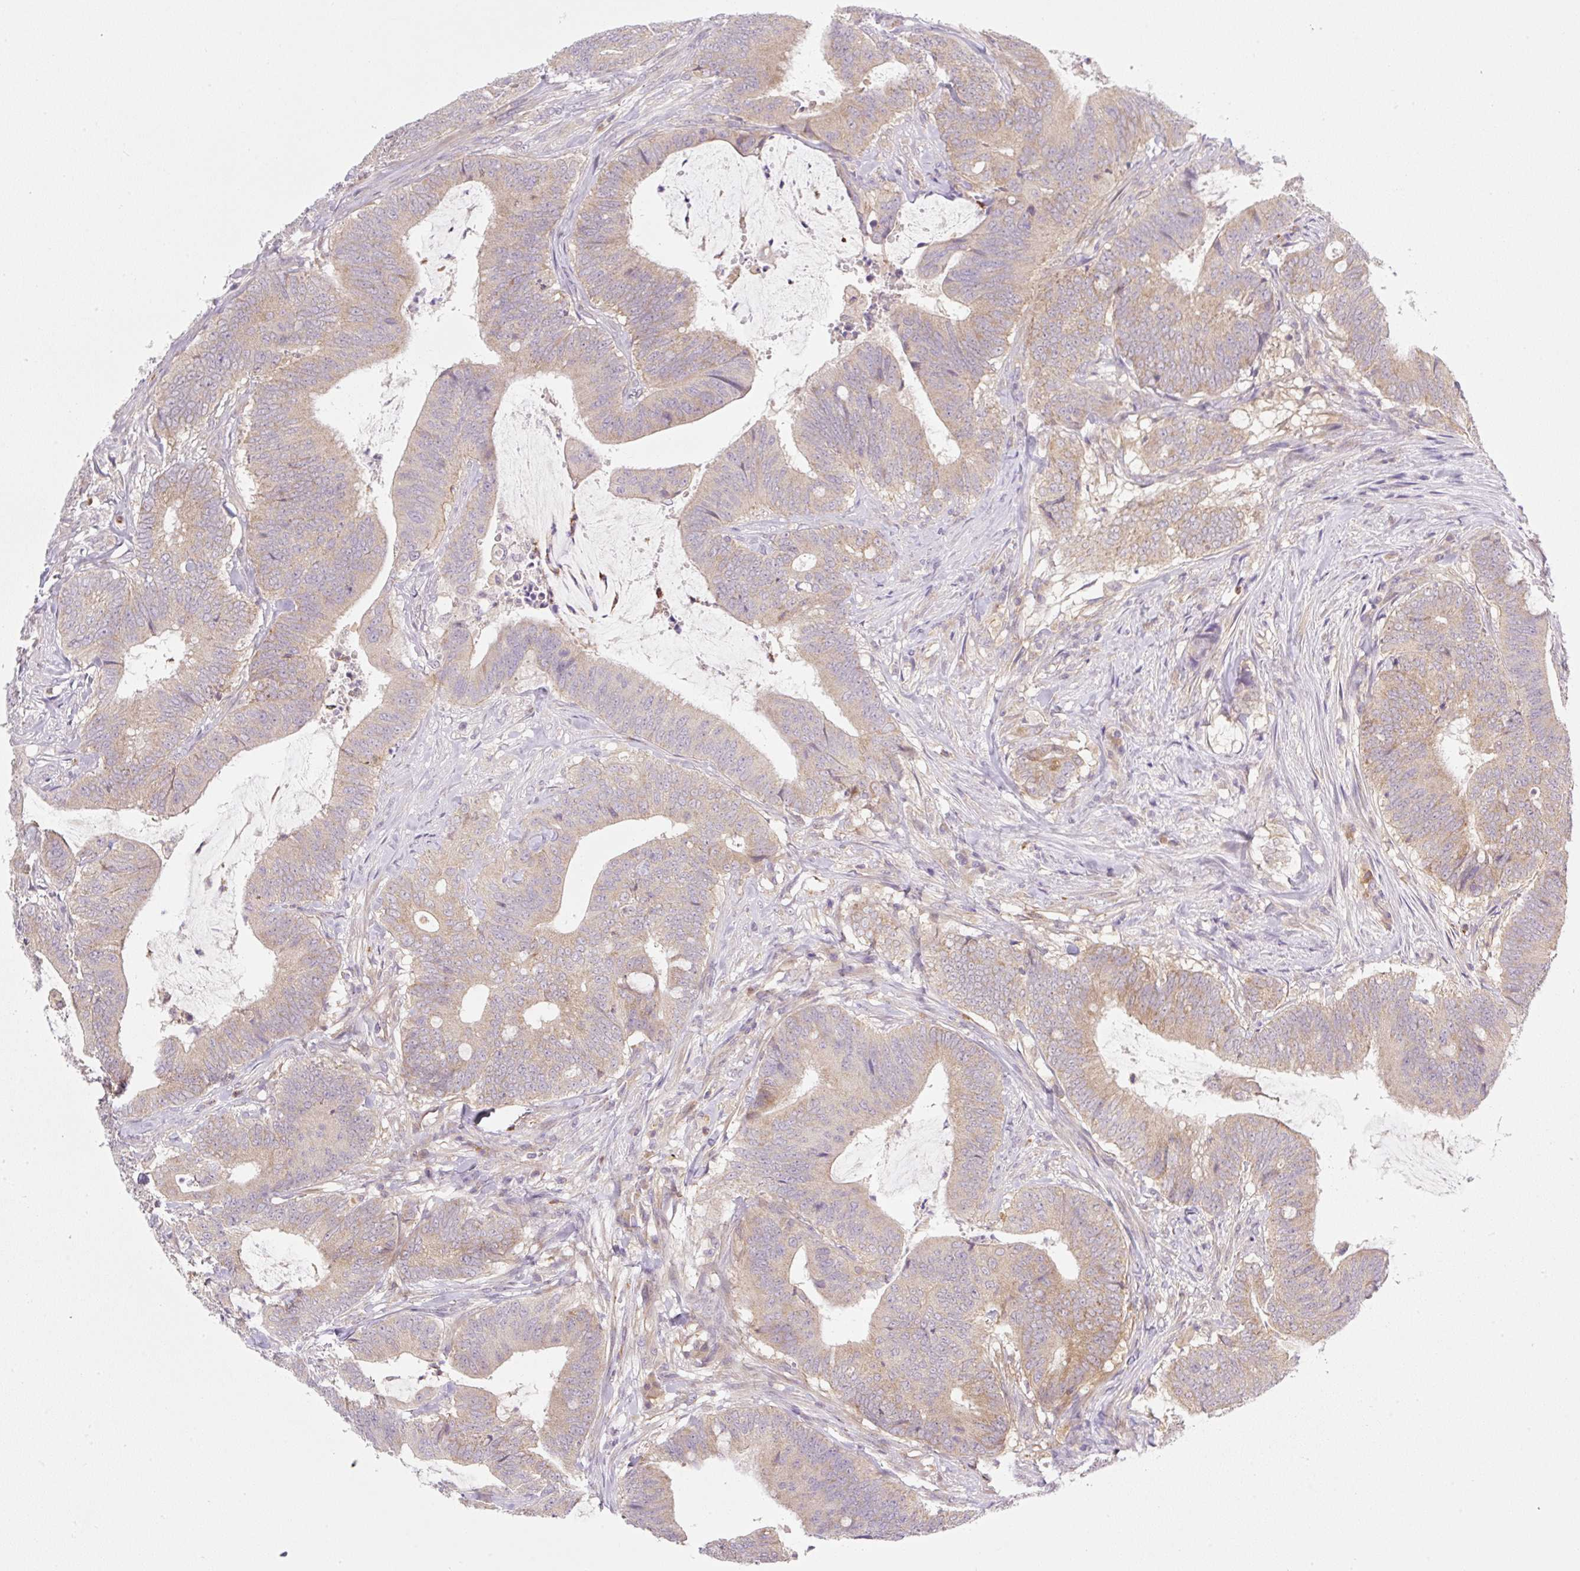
{"staining": {"intensity": "weak", "quantity": "25%-75%", "location": "cytoplasmic/membranous"}, "tissue": "colorectal cancer", "cell_type": "Tumor cells", "image_type": "cancer", "snomed": [{"axis": "morphology", "description": "Adenocarcinoma, NOS"}, {"axis": "topography", "description": "Colon"}], "caption": "IHC image of neoplastic tissue: human colorectal cancer stained using immunohistochemistry exhibits low levels of weak protein expression localized specifically in the cytoplasmic/membranous of tumor cells, appearing as a cytoplasmic/membranous brown color.", "gene": "OMA1", "patient": {"sex": "female", "age": 43}}